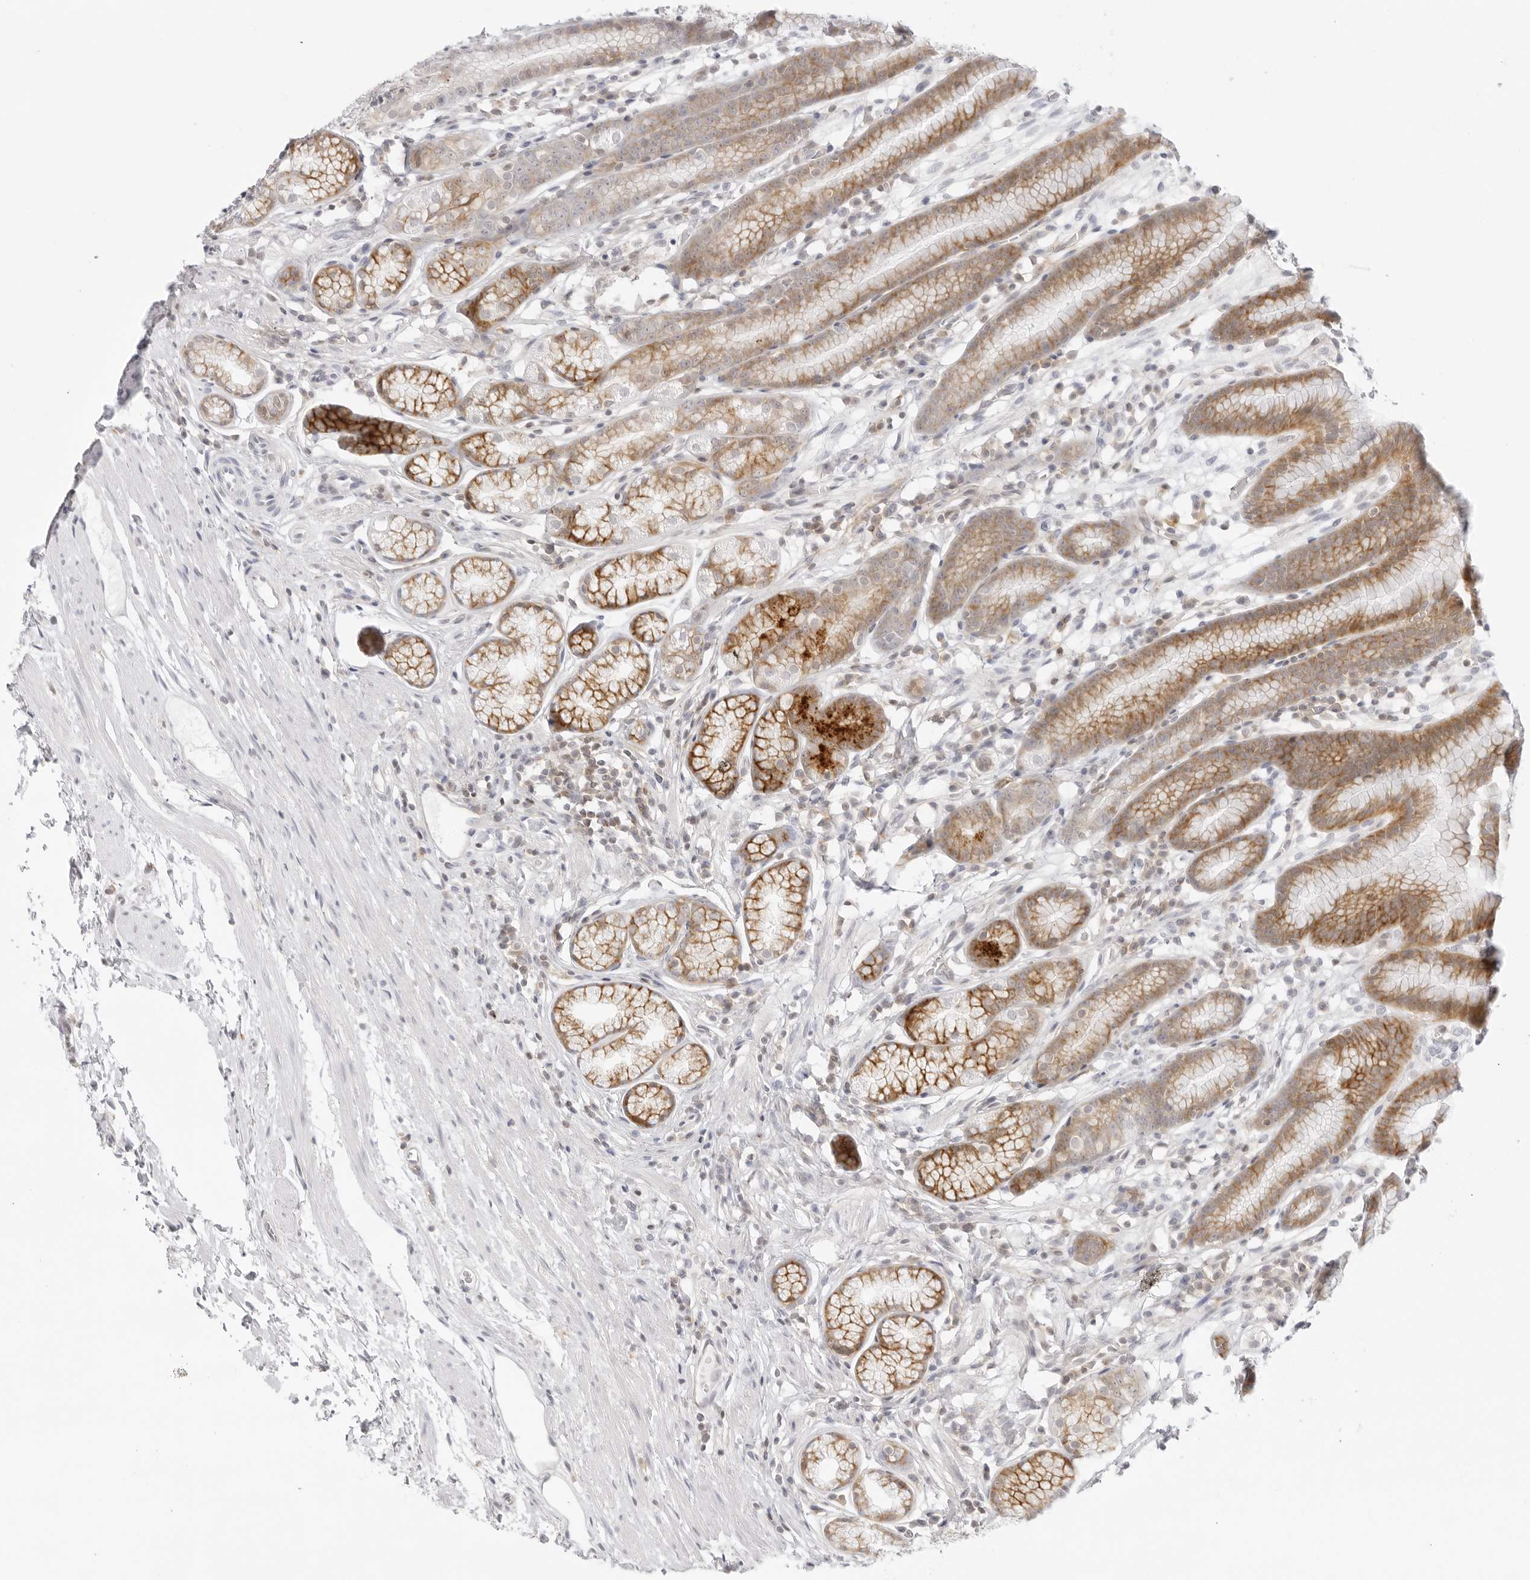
{"staining": {"intensity": "moderate", "quantity": "25%-75%", "location": "cytoplasmic/membranous"}, "tissue": "stomach", "cell_type": "Glandular cells", "image_type": "normal", "snomed": [{"axis": "morphology", "description": "Normal tissue, NOS"}, {"axis": "topography", "description": "Stomach"}], "caption": "An IHC image of unremarkable tissue is shown. Protein staining in brown highlights moderate cytoplasmic/membranous positivity in stomach within glandular cells. The staining was performed using DAB to visualize the protein expression in brown, while the nuclei were stained in blue with hematoxylin (Magnification: 20x).", "gene": "TNFRSF14", "patient": {"sex": "male", "age": 42}}